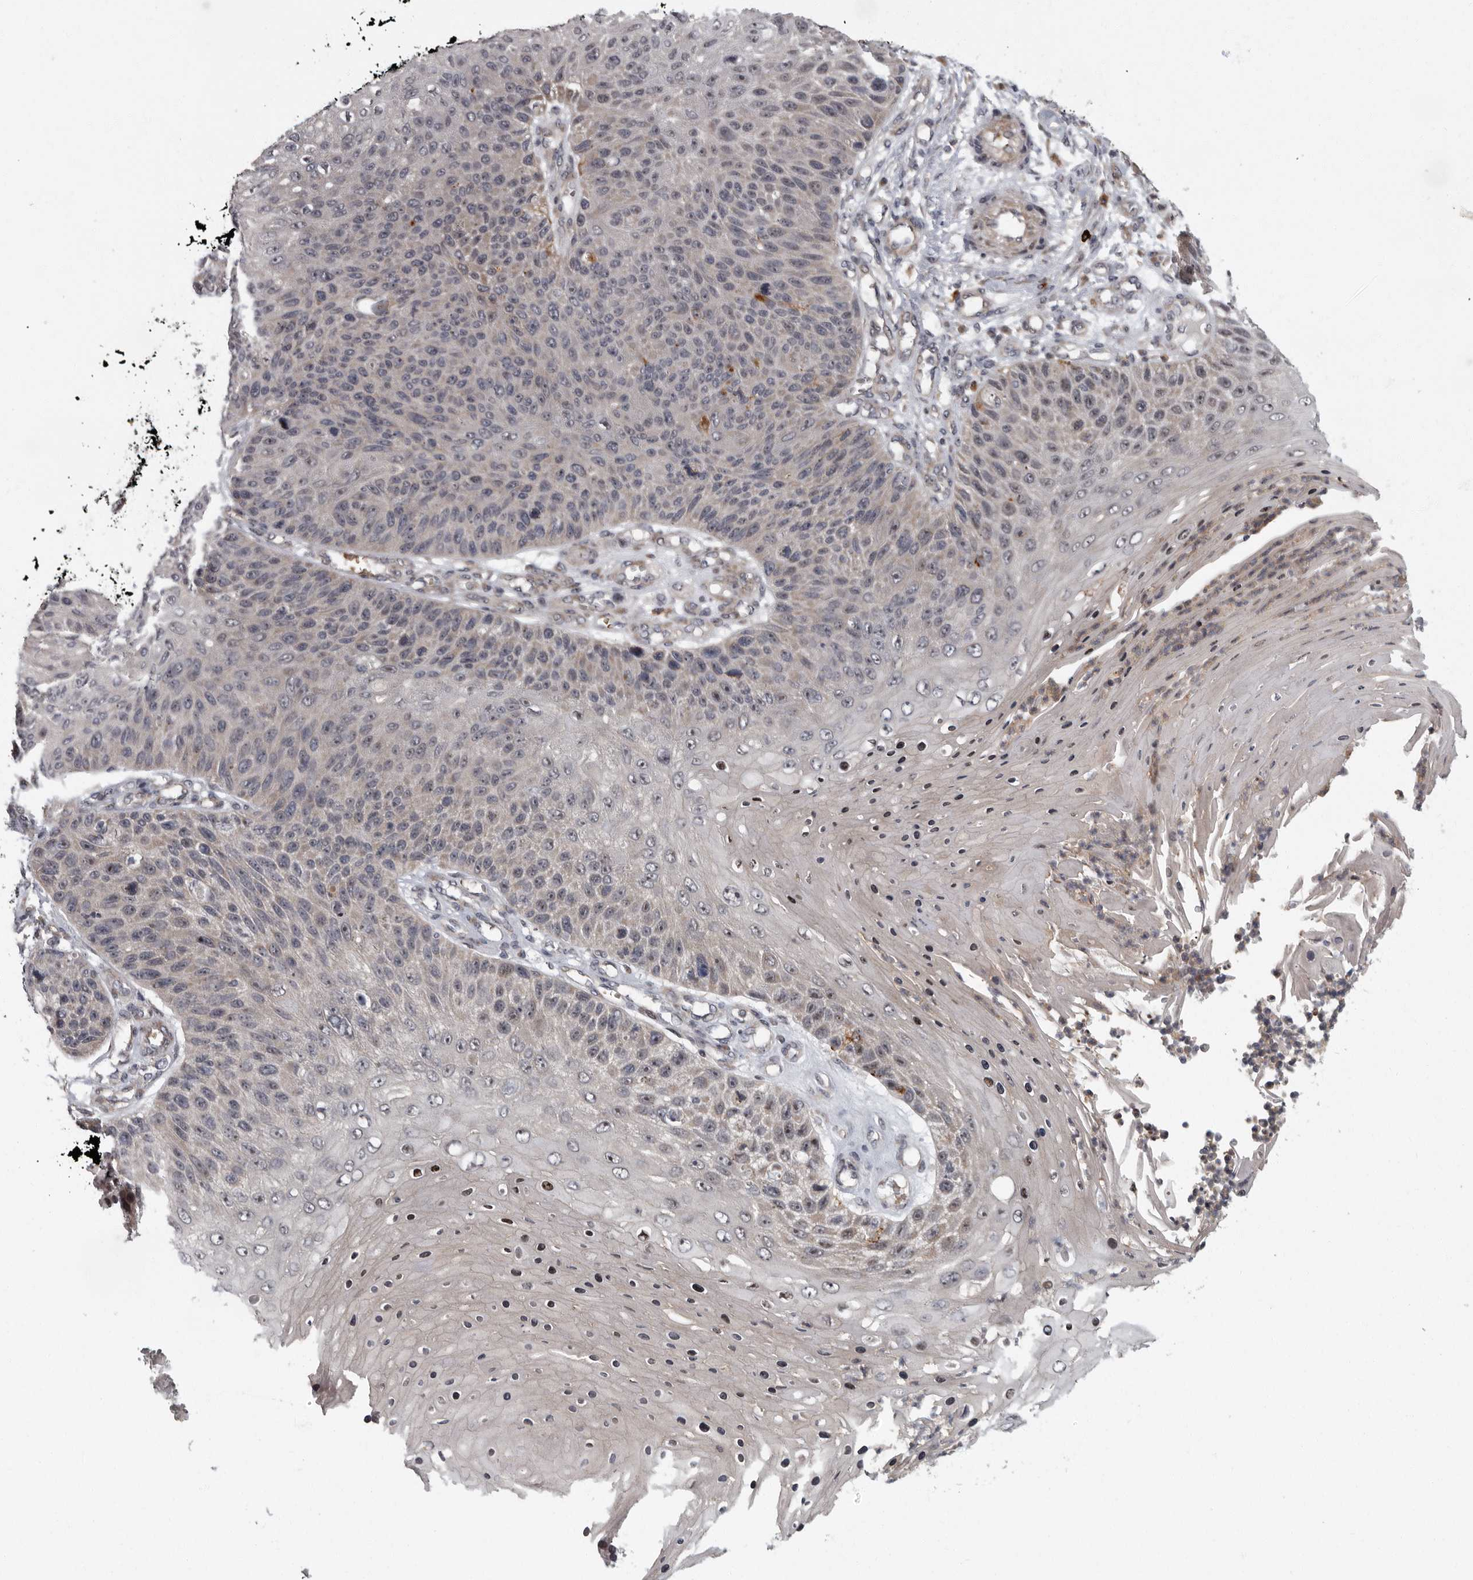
{"staining": {"intensity": "negative", "quantity": "none", "location": "none"}, "tissue": "skin cancer", "cell_type": "Tumor cells", "image_type": "cancer", "snomed": [{"axis": "morphology", "description": "Squamous cell carcinoma, NOS"}, {"axis": "topography", "description": "Skin"}], "caption": "Tumor cells are negative for protein expression in human skin cancer (squamous cell carcinoma). (DAB IHC with hematoxylin counter stain).", "gene": "PDCD11", "patient": {"sex": "female", "age": 88}}